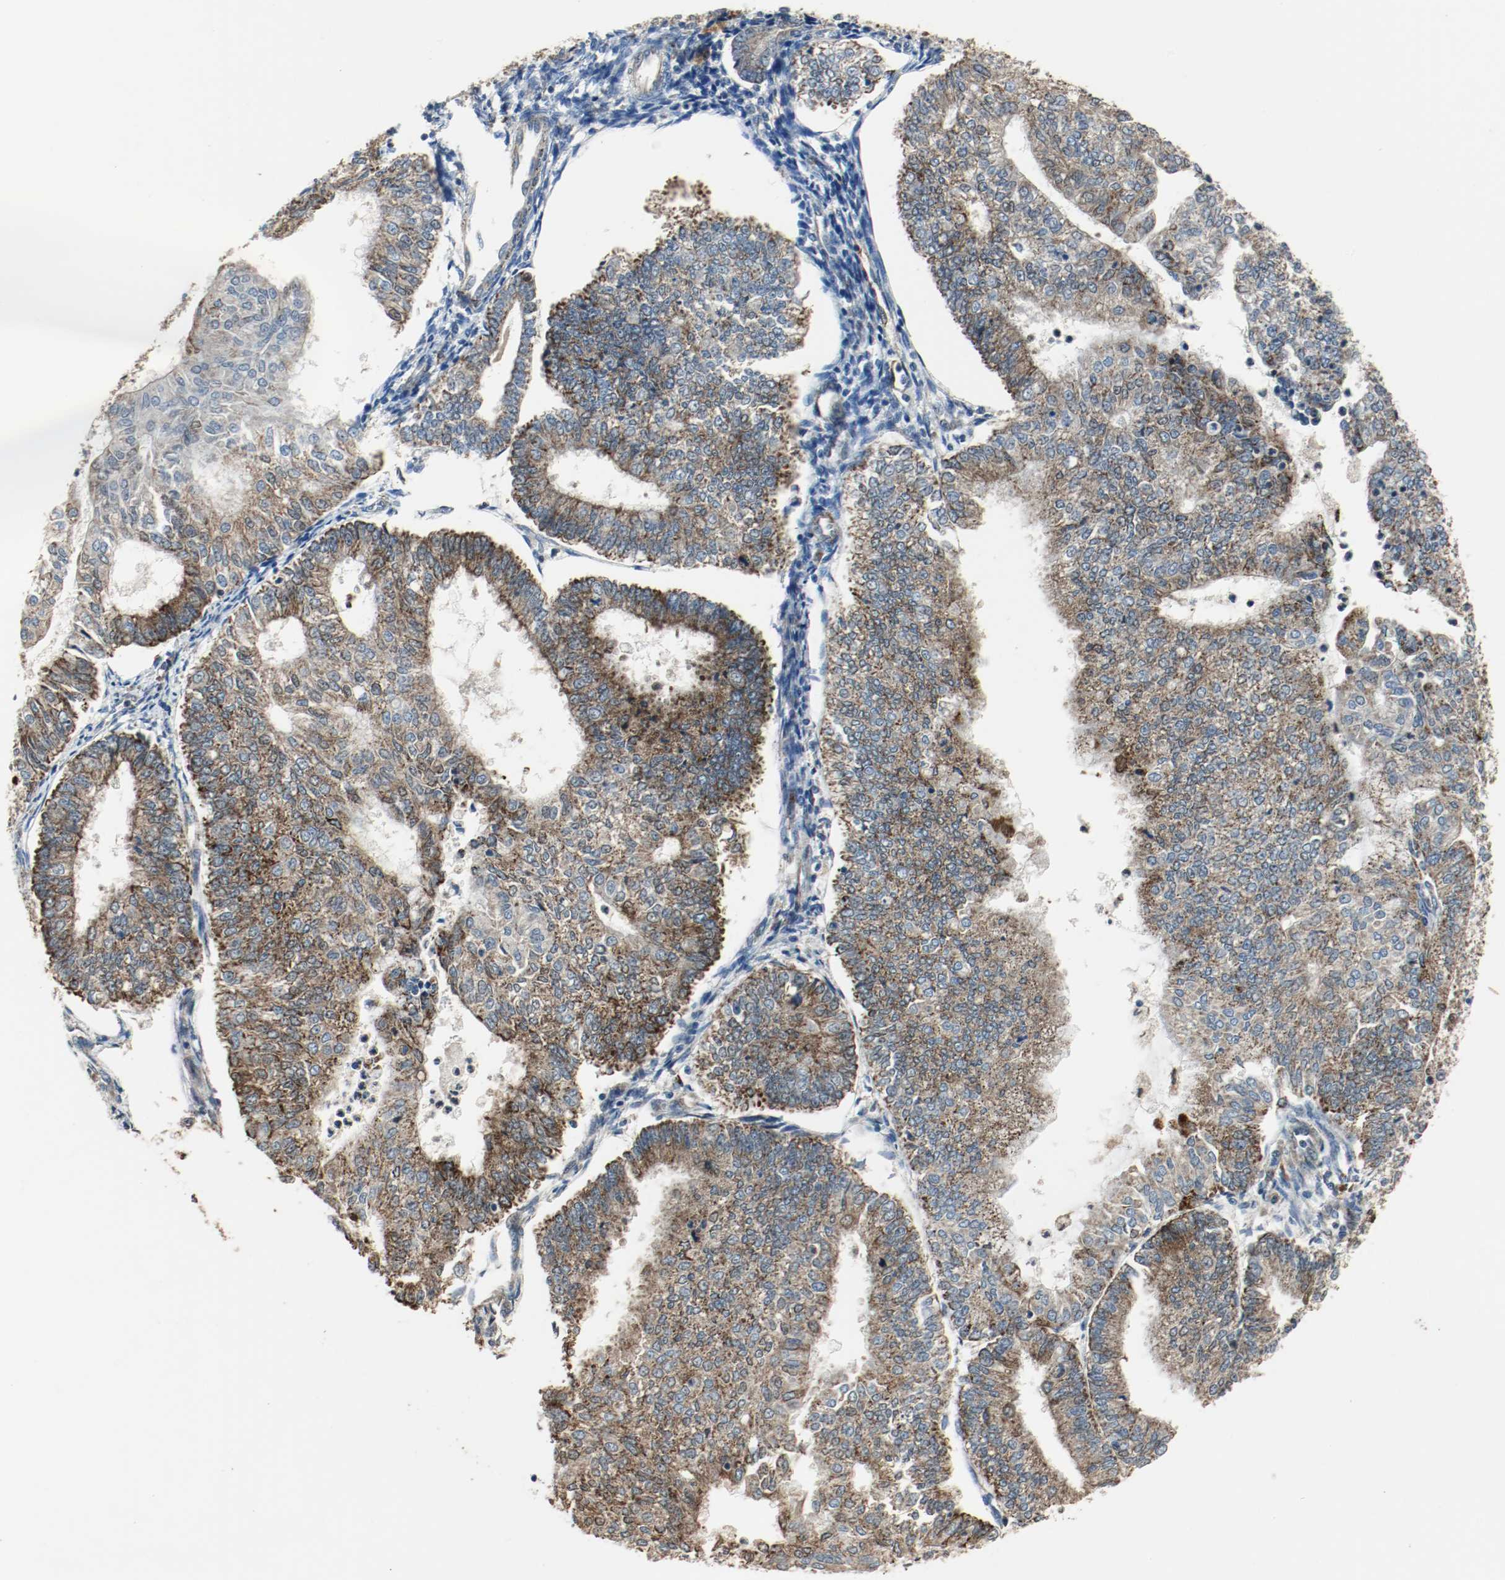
{"staining": {"intensity": "strong", "quantity": ">75%", "location": "cytoplasmic/membranous"}, "tissue": "endometrial cancer", "cell_type": "Tumor cells", "image_type": "cancer", "snomed": [{"axis": "morphology", "description": "Adenocarcinoma, NOS"}, {"axis": "topography", "description": "Endometrium"}], "caption": "Human endometrial cancer (adenocarcinoma) stained with a brown dye shows strong cytoplasmic/membranous positive positivity in approximately >75% of tumor cells.", "gene": "ALDH4A1", "patient": {"sex": "female", "age": 59}}